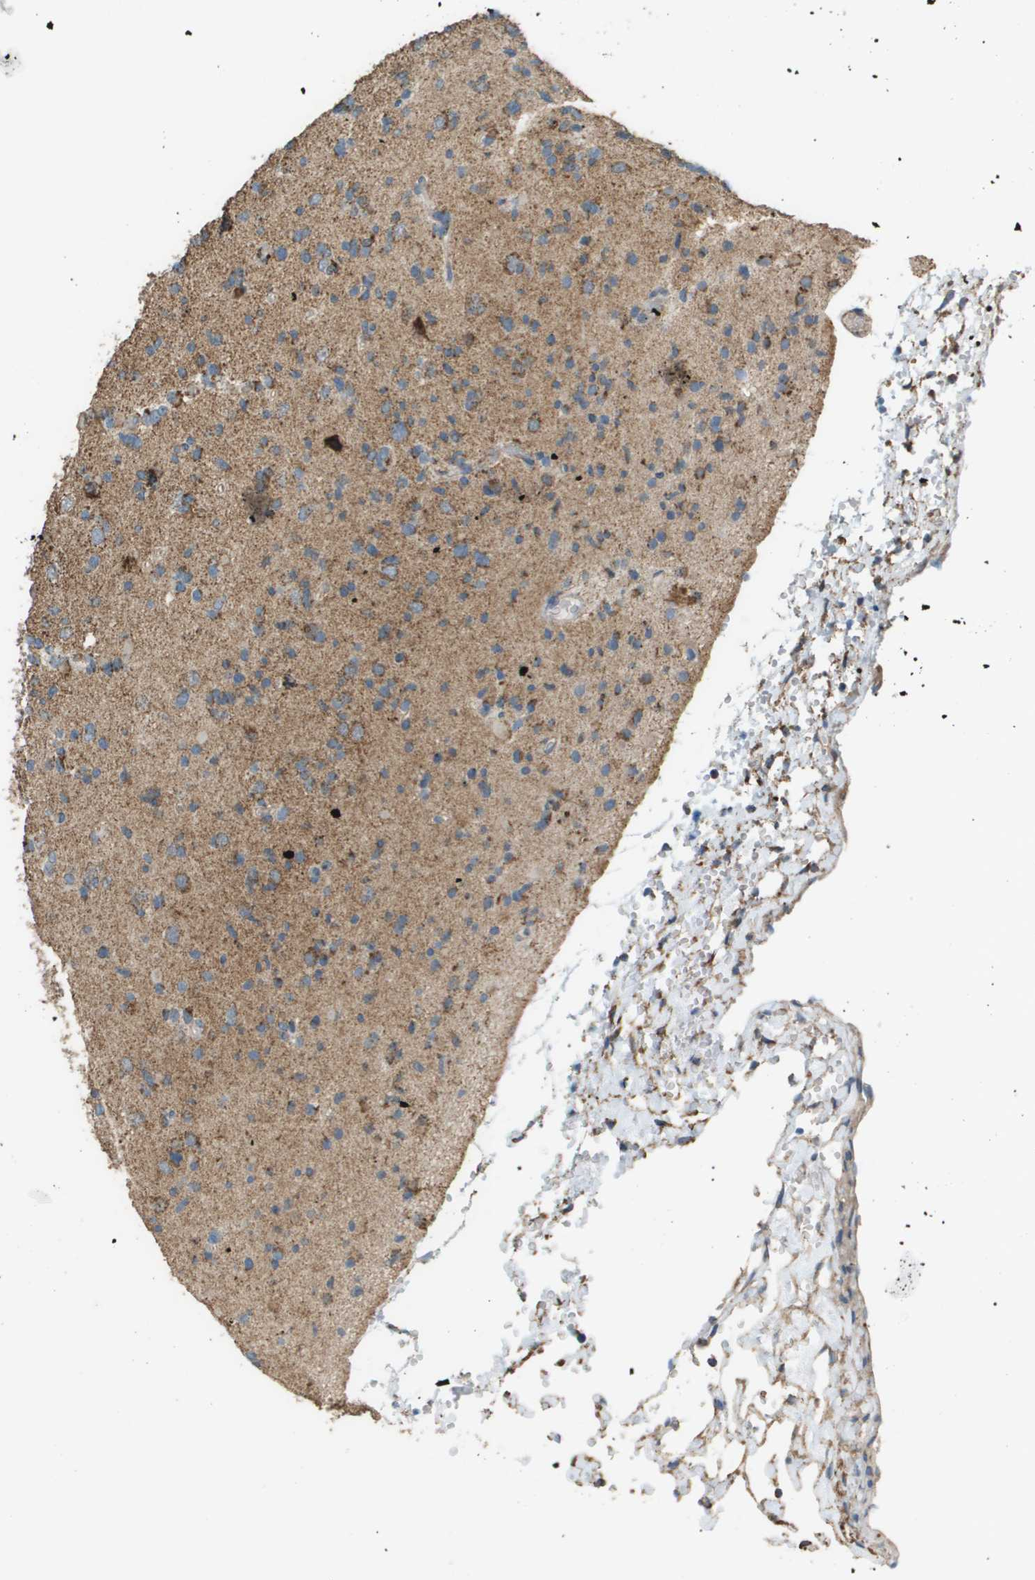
{"staining": {"intensity": "moderate", "quantity": "25%-75%", "location": "cytoplasmic/membranous"}, "tissue": "glioma", "cell_type": "Tumor cells", "image_type": "cancer", "snomed": [{"axis": "morphology", "description": "Glioma, malignant, Low grade"}, {"axis": "topography", "description": "Brain"}], "caption": "An image showing moderate cytoplasmic/membranous positivity in approximately 25%-75% of tumor cells in malignant glioma (low-grade), as visualized by brown immunohistochemical staining.", "gene": "FH", "patient": {"sex": "female", "age": 22}}